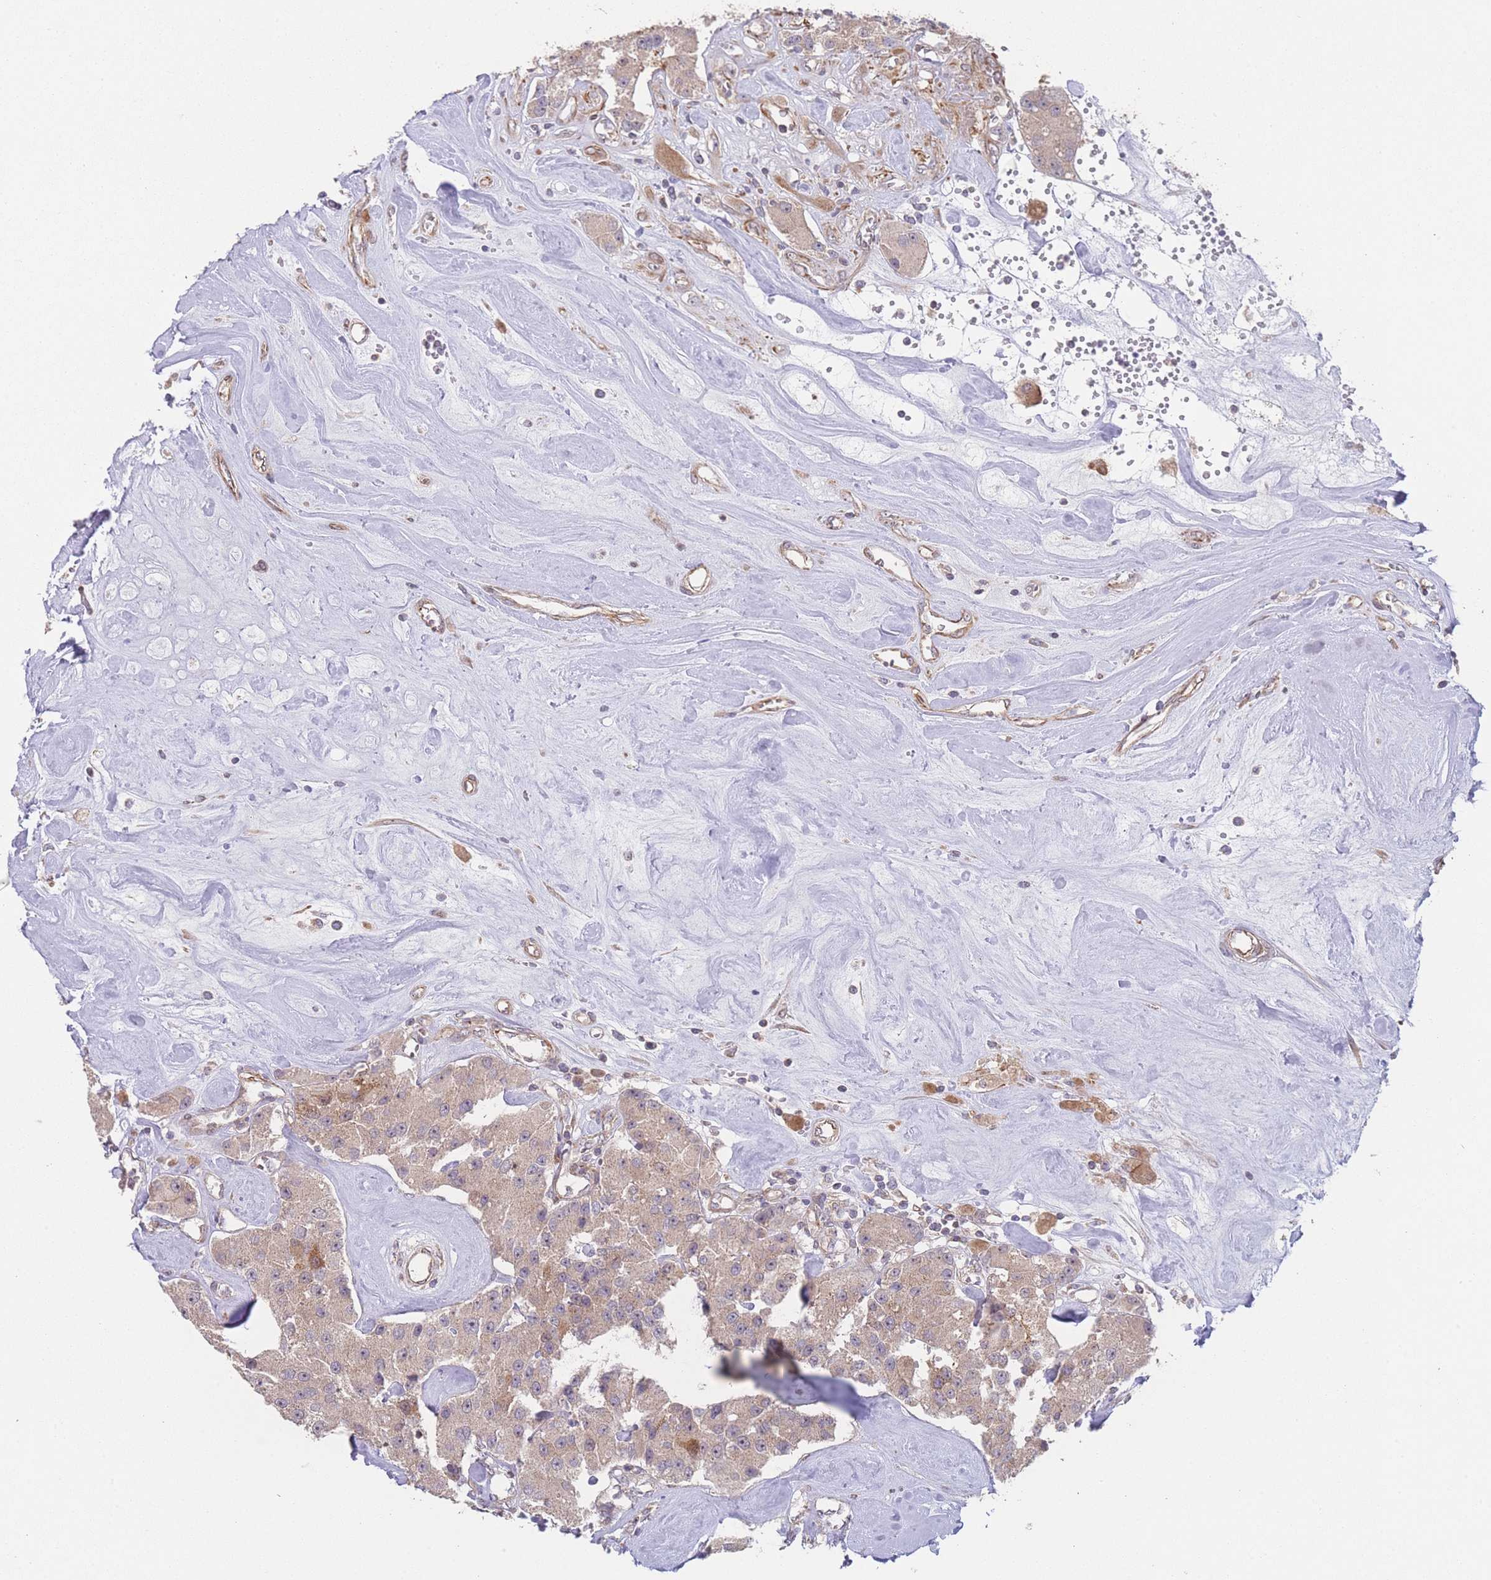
{"staining": {"intensity": "moderate", "quantity": "<25%", "location": "cytoplasmic/membranous"}, "tissue": "carcinoid", "cell_type": "Tumor cells", "image_type": "cancer", "snomed": [{"axis": "morphology", "description": "Carcinoid, malignant, NOS"}, {"axis": "topography", "description": "Pancreas"}], "caption": "Immunohistochemistry (DAB (3,3'-diaminobenzidine)) staining of human carcinoid reveals moderate cytoplasmic/membranous protein staining in approximately <25% of tumor cells. The staining is performed using DAB brown chromogen to label protein expression. The nuclei are counter-stained blue using hematoxylin.", "gene": "PXMP4", "patient": {"sex": "male", "age": 41}}